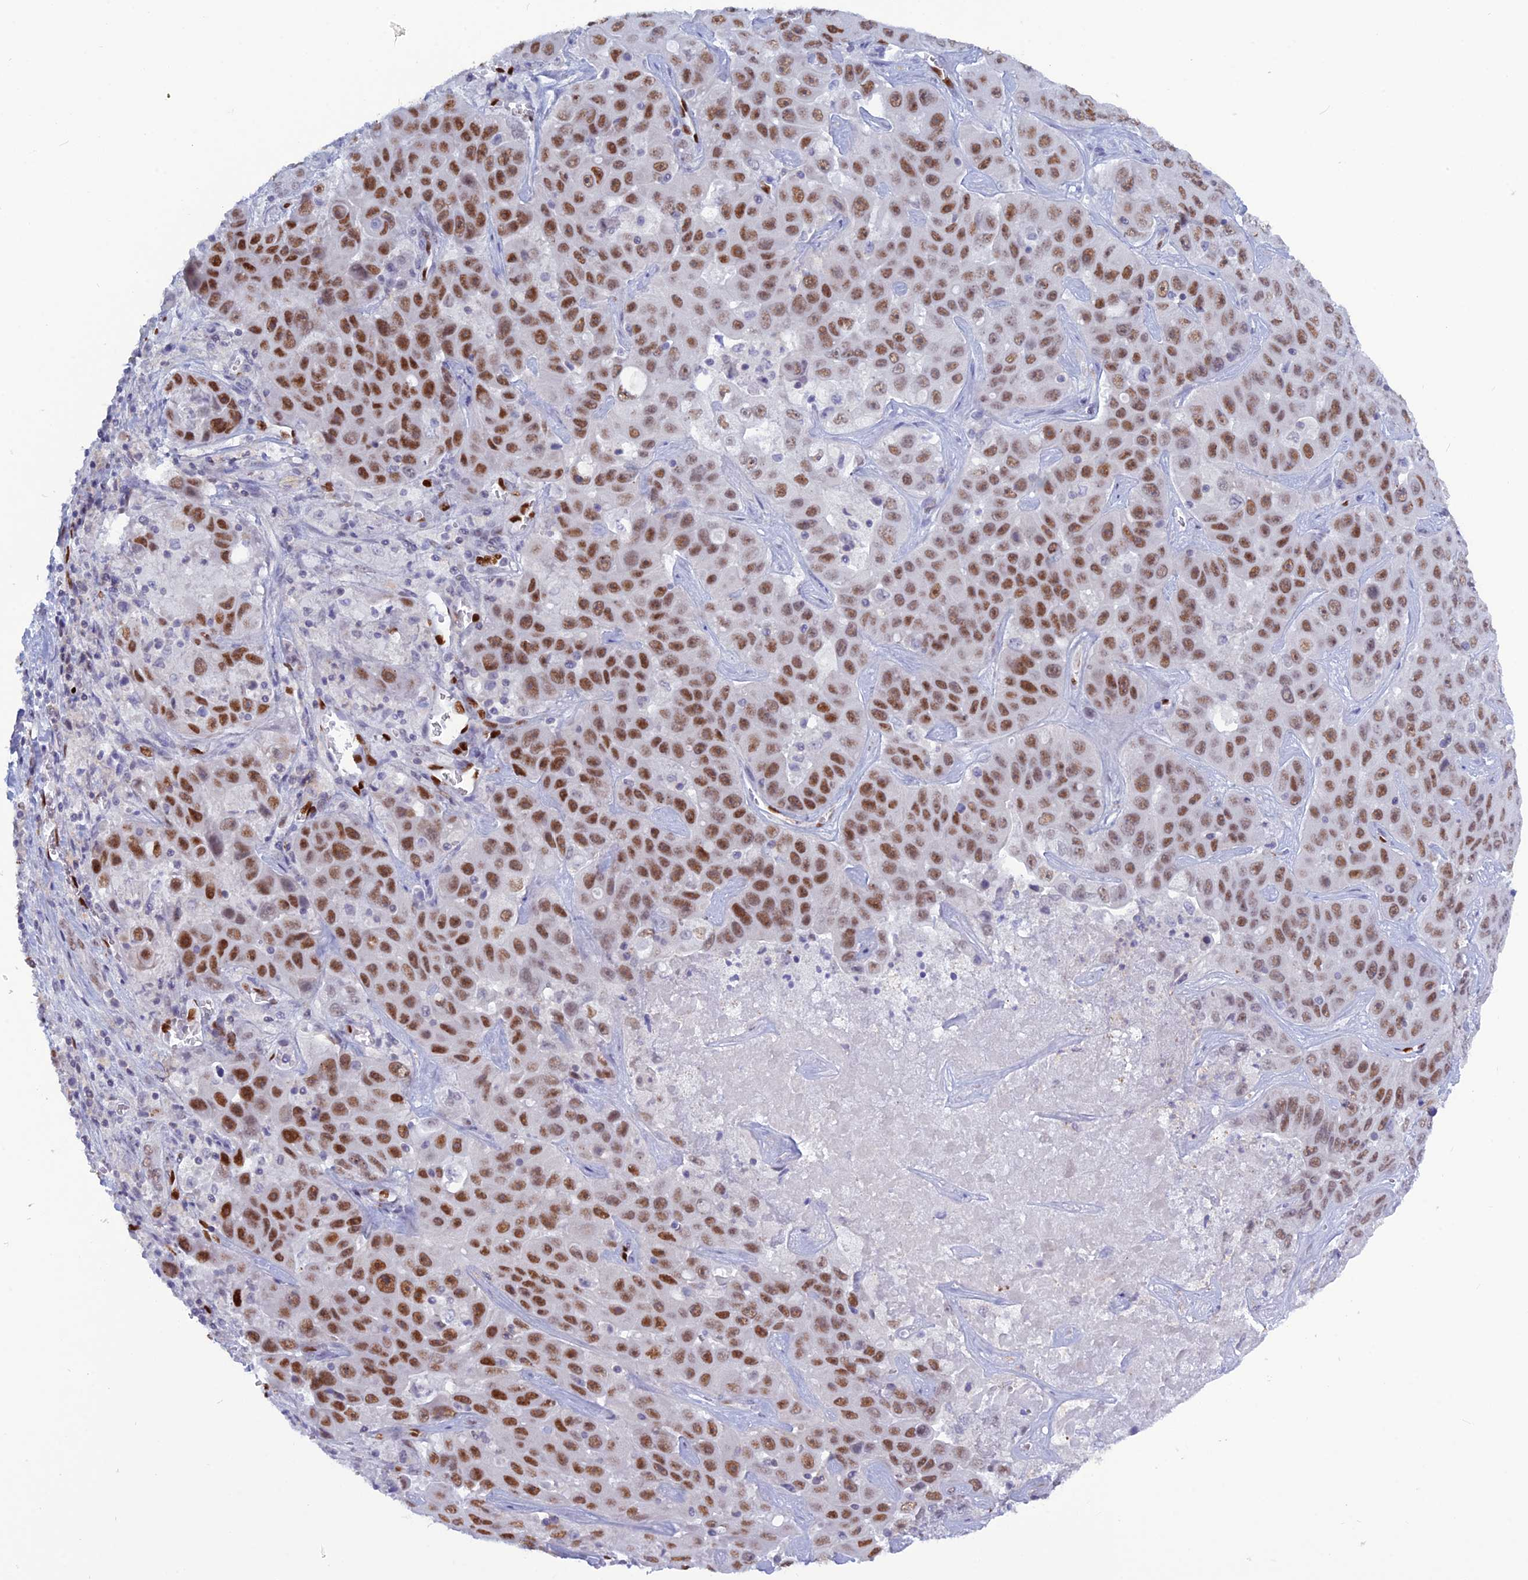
{"staining": {"intensity": "strong", "quantity": ">75%", "location": "nuclear"}, "tissue": "liver cancer", "cell_type": "Tumor cells", "image_type": "cancer", "snomed": [{"axis": "morphology", "description": "Cholangiocarcinoma"}, {"axis": "topography", "description": "Liver"}], "caption": "IHC micrograph of neoplastic tissue: liver cancer stained using immunohistochemistry (IHC) displays high levels of strong protein expression localized specifically in the nuclear of tumor cells, appearing as a nuclear brown color.", "gene": "NOL4L", "patient": {"sex": "female", "age": 52}}